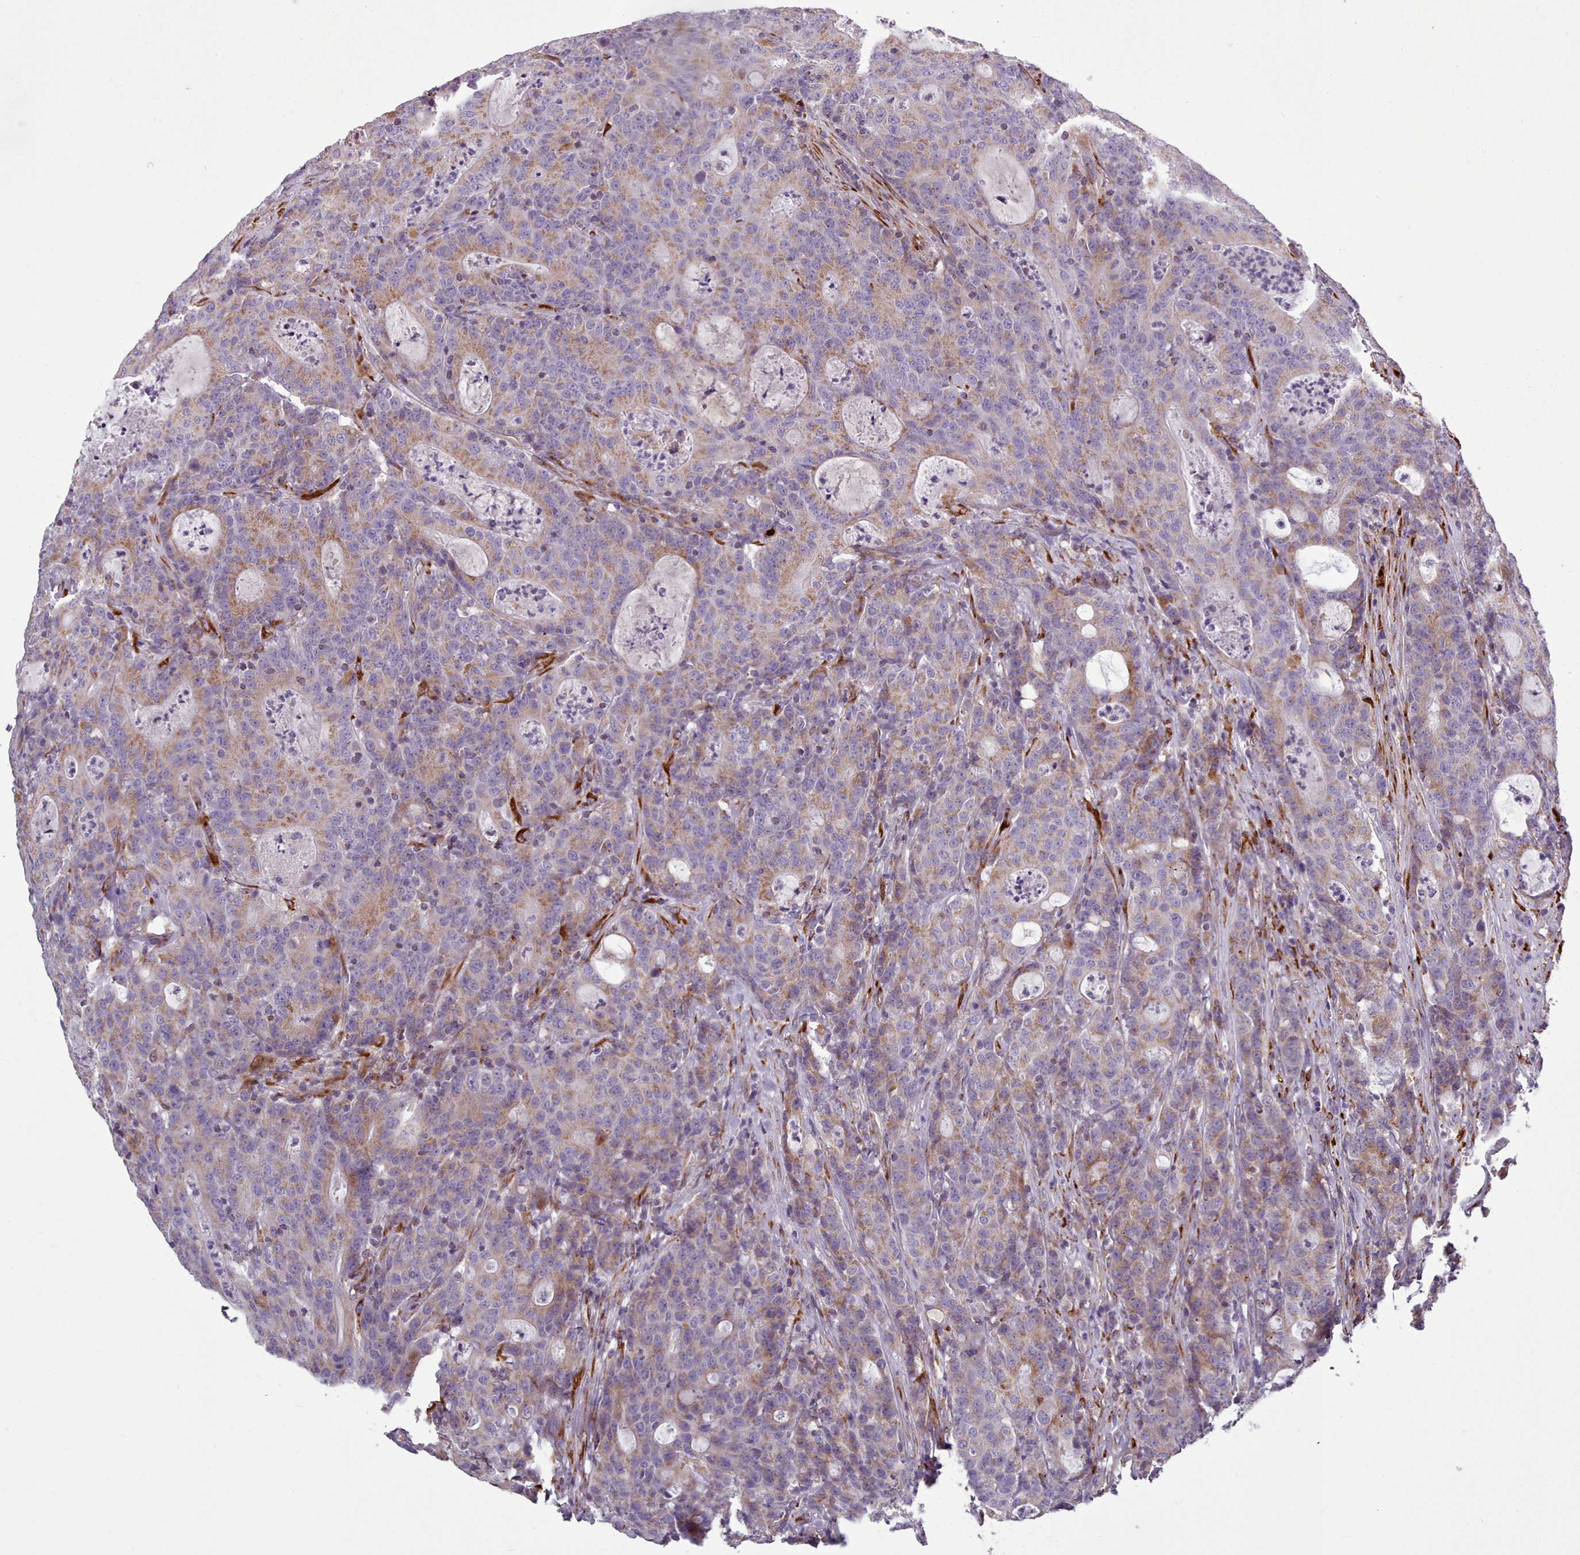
{"staining": {"intensity": "weak", "quantity": "25%-75%", "location": "cytoplasmic/membranous"}, "tissue": "colorectal cancer", "cell_type": "Tumor cells", "image_type": "cancer", "snomed": [{"axis": "morphology", "description": "Adenocarcinoma, NOS"}, {"axis": "topography", "description": "Colon"}], "caption": "Colorectal cancer (adenocarcinoma) stained with immunohistochemistry displays weak cytoplasmic/membranous expression in approximately 25%-75% of tumor cells.", "gene": "FKBP10", "patient": {"sex": "male", "age": 83}}